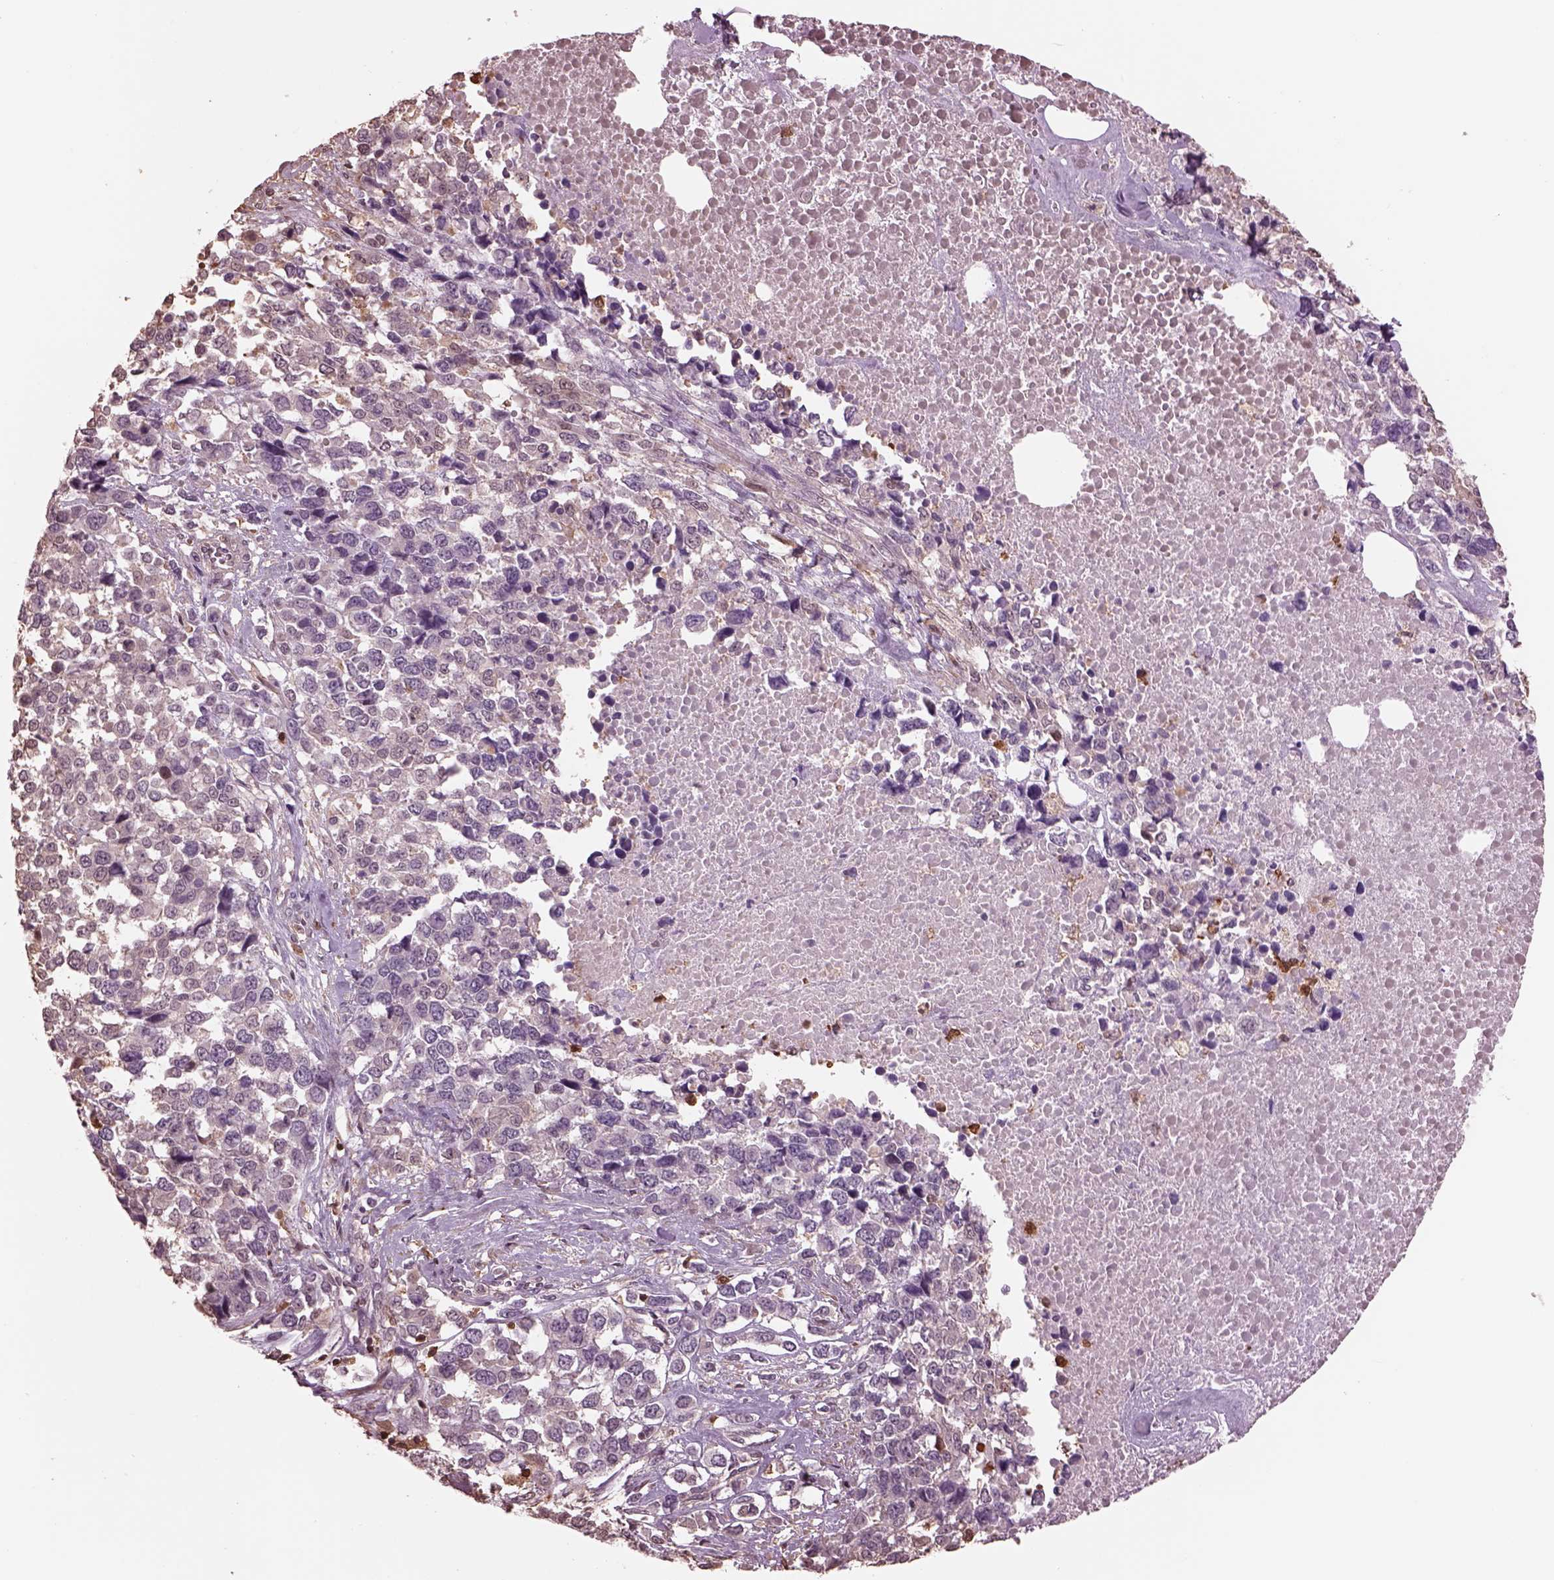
{"staining": {"intensity": "negative", "quantity": "none", "location": "none"}, "tissue": "melanoma", "cell_type": "Tumor cells", "image_type": "cancer", "snomed": [{"axis": "morphology", "description": "Malignant melanoma, Metastatic site"}, {"axis": "topography", "description": "Skin"}], "caption": "Immunohistochemistry (IHC) of malignant melanoma (metastatic site) exhibits no staining in tumor cells.", "gene": "IL31RA", "patient": {"sex": "male", "age": 84}}